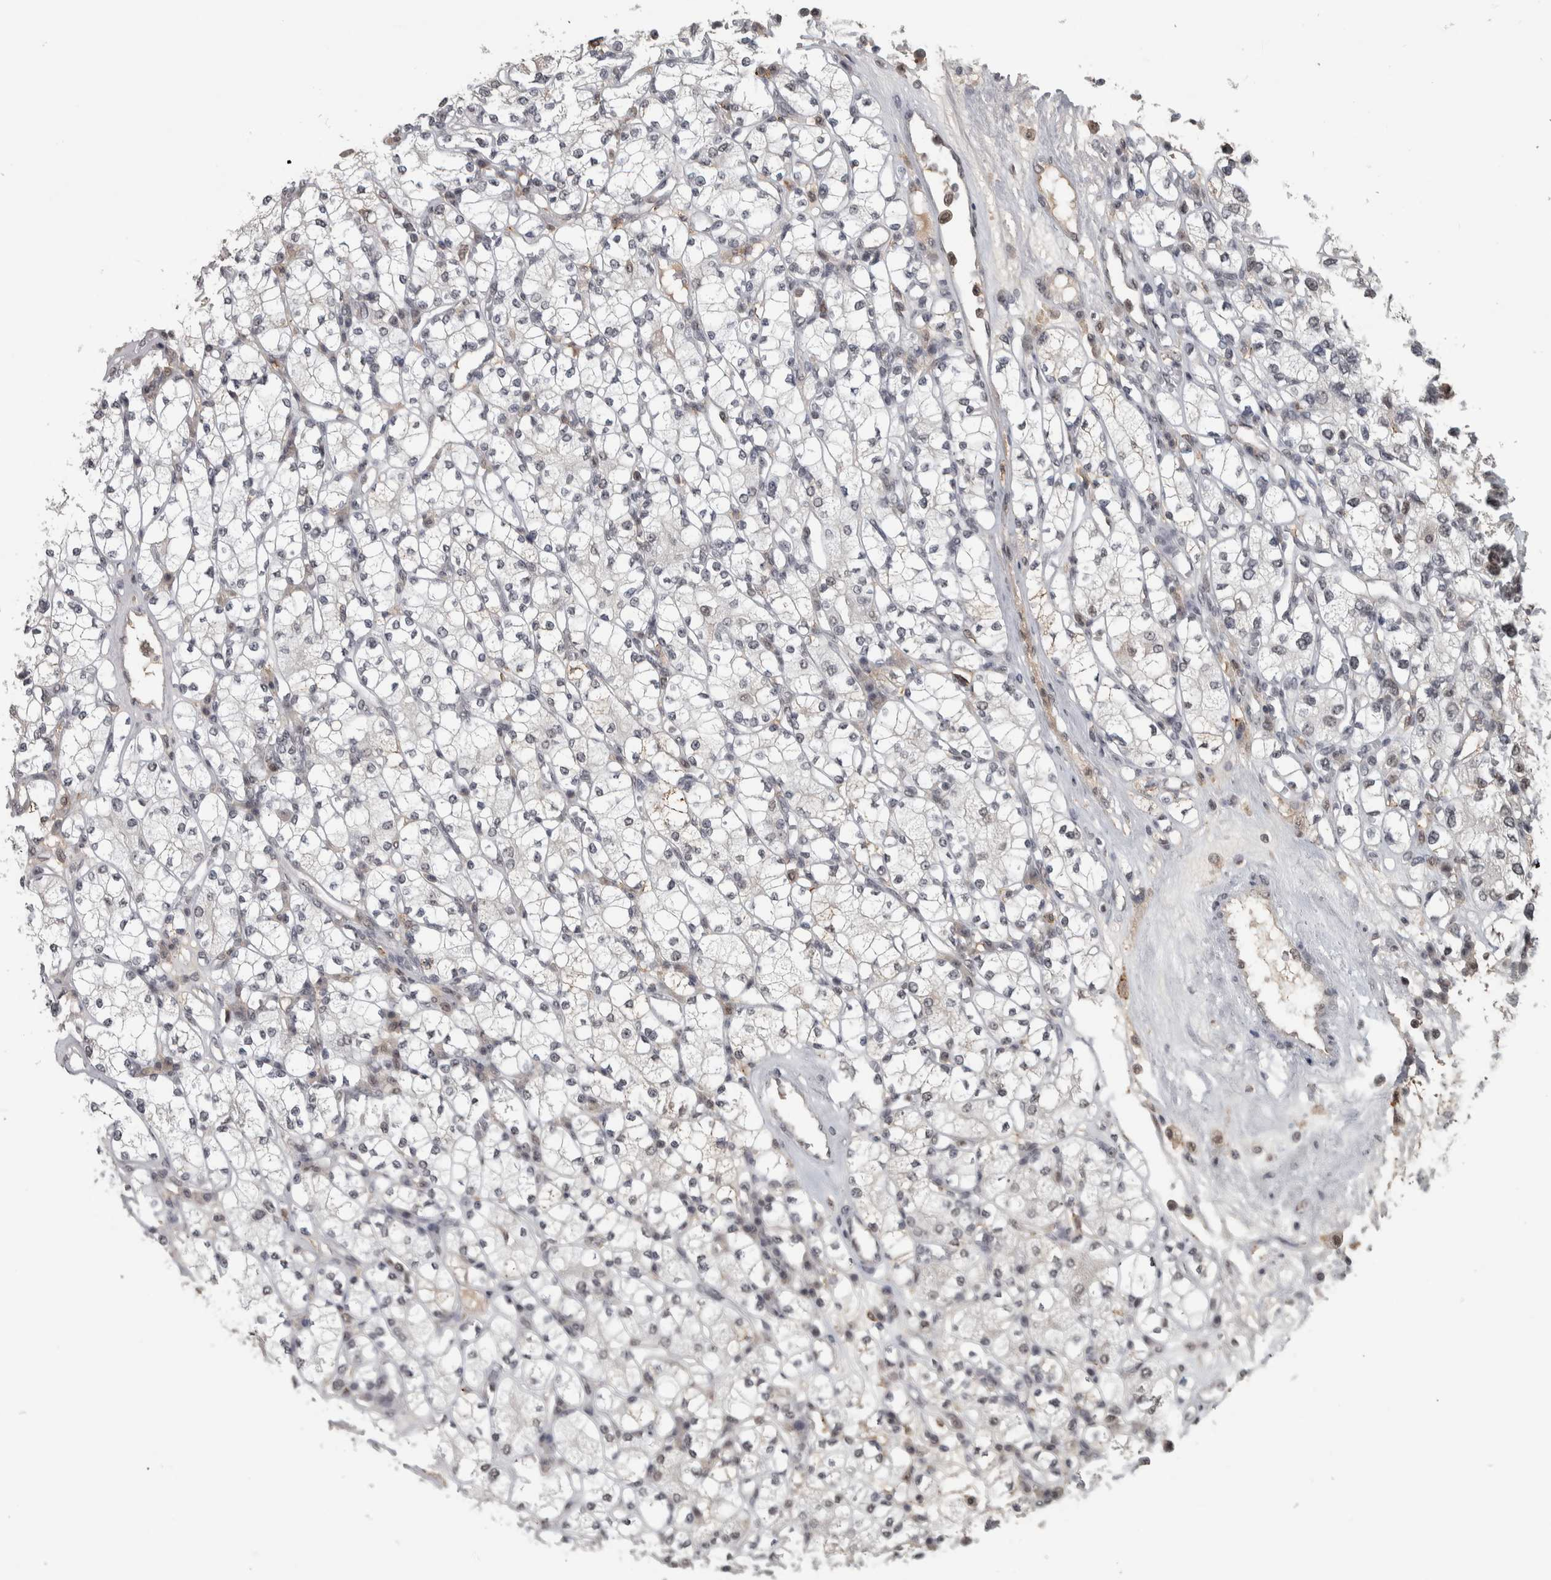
{"staining": {"intensity": "weak", "quantity": "25%-75%", "location": "nuclear"}, "tissue": "renal cancer", "cell_type": "Tumor cells", "image_type": "cancer", "snomed": [{"axis": "morphology", "description": "Adenocarcinoma, NOS"}, {"axis": "topography", "description": "Kidney"}], "caption": "Weak nuclear protein positivity is present in about 25%-75% of tumor cells in renal adenocarcinoma.", "gene": "DDX42", "patient": {"sex": "male", "age": 77}}